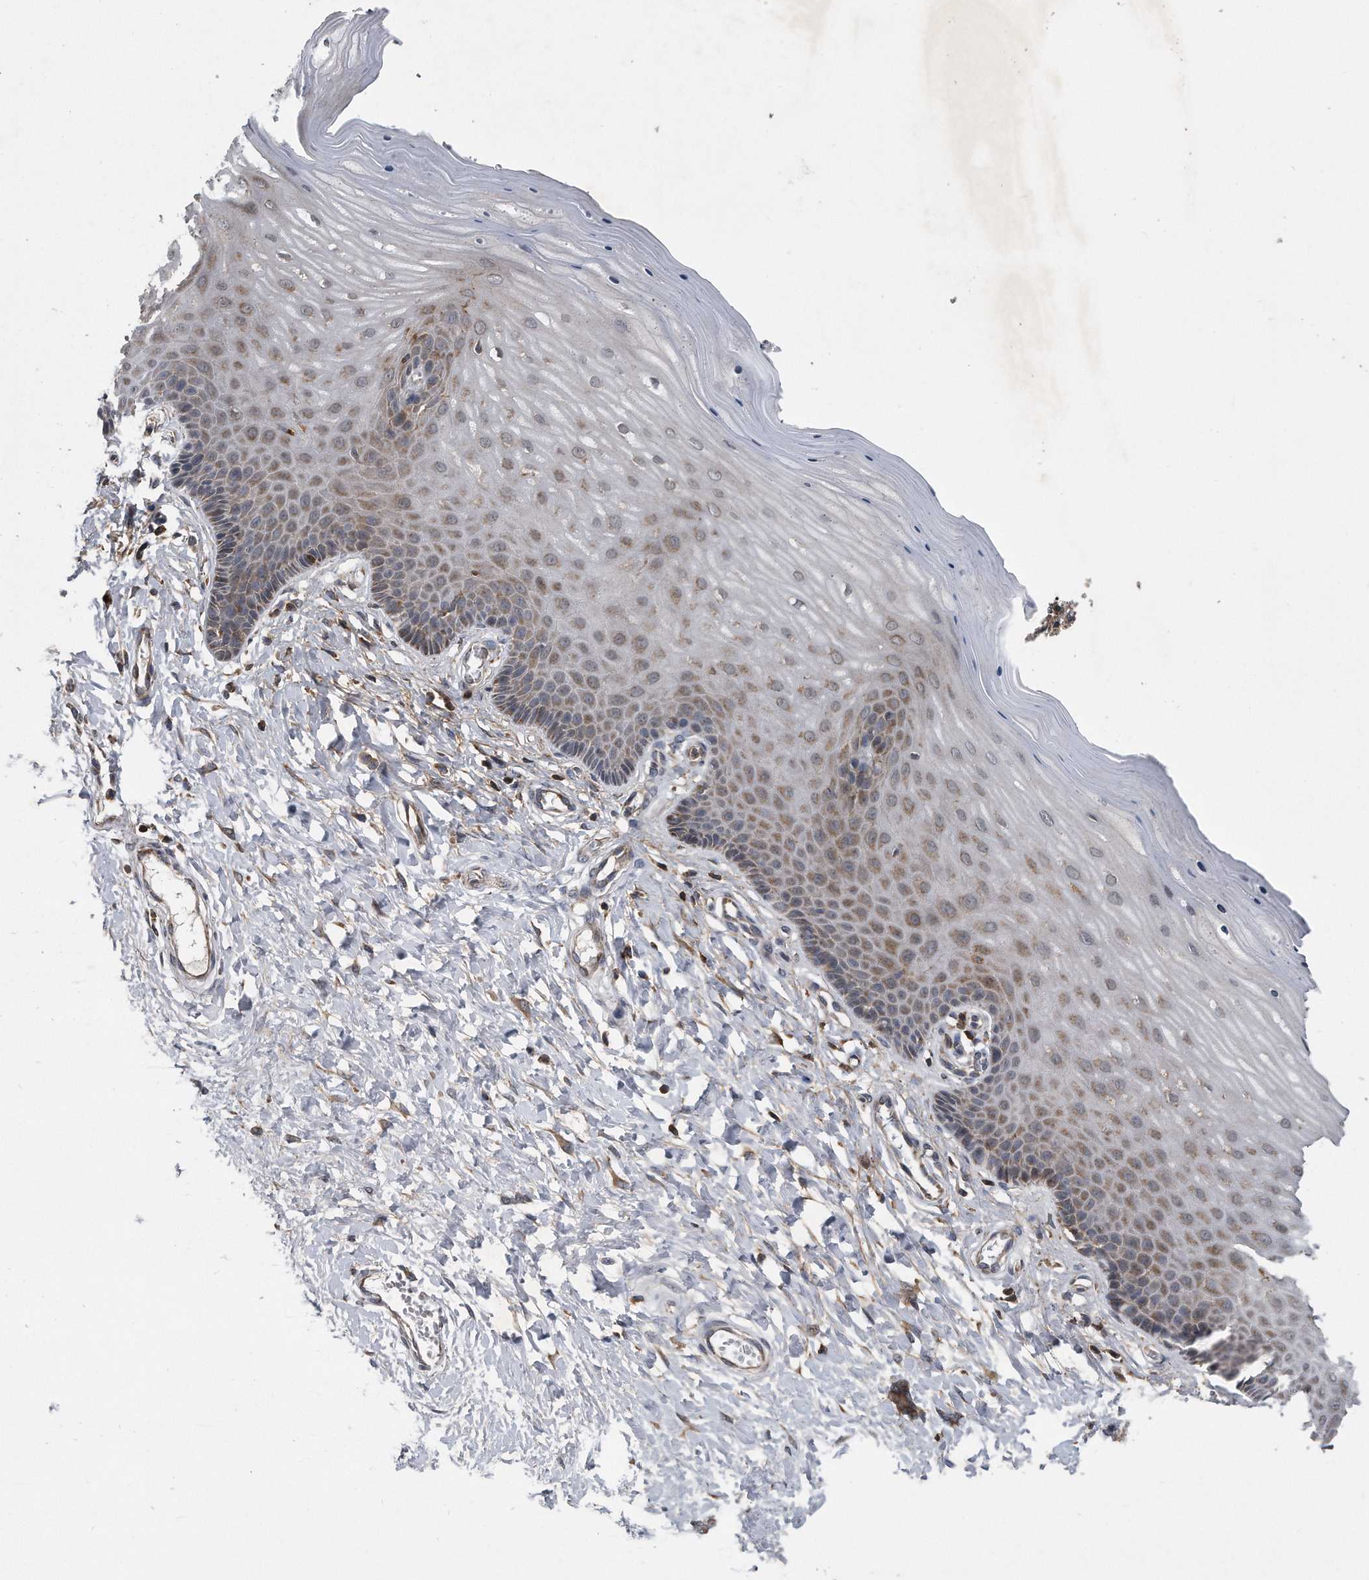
{"staining": {"intensity": "negative", "quantity": "none", "location": "none"}, "tissue": "cervix", "cell_type": "Glandular cells", "image_type": "normal", "snomed": [{"axis": "morphology", "description": "Normal tissue, NOS"}, {"axis": "topography", "description": "Cervix"}], "caption": "Immunohistochemical staining of normal cervix displays no significant expression in glandular cells. The staining was performed using DAB to visualize the protein expression in brown, while the nuclei were stained in blue with hematoxylin (Magnification: 20x).", "gene": "ALPK2", "patient": {"sex": "female", "age": 55}}